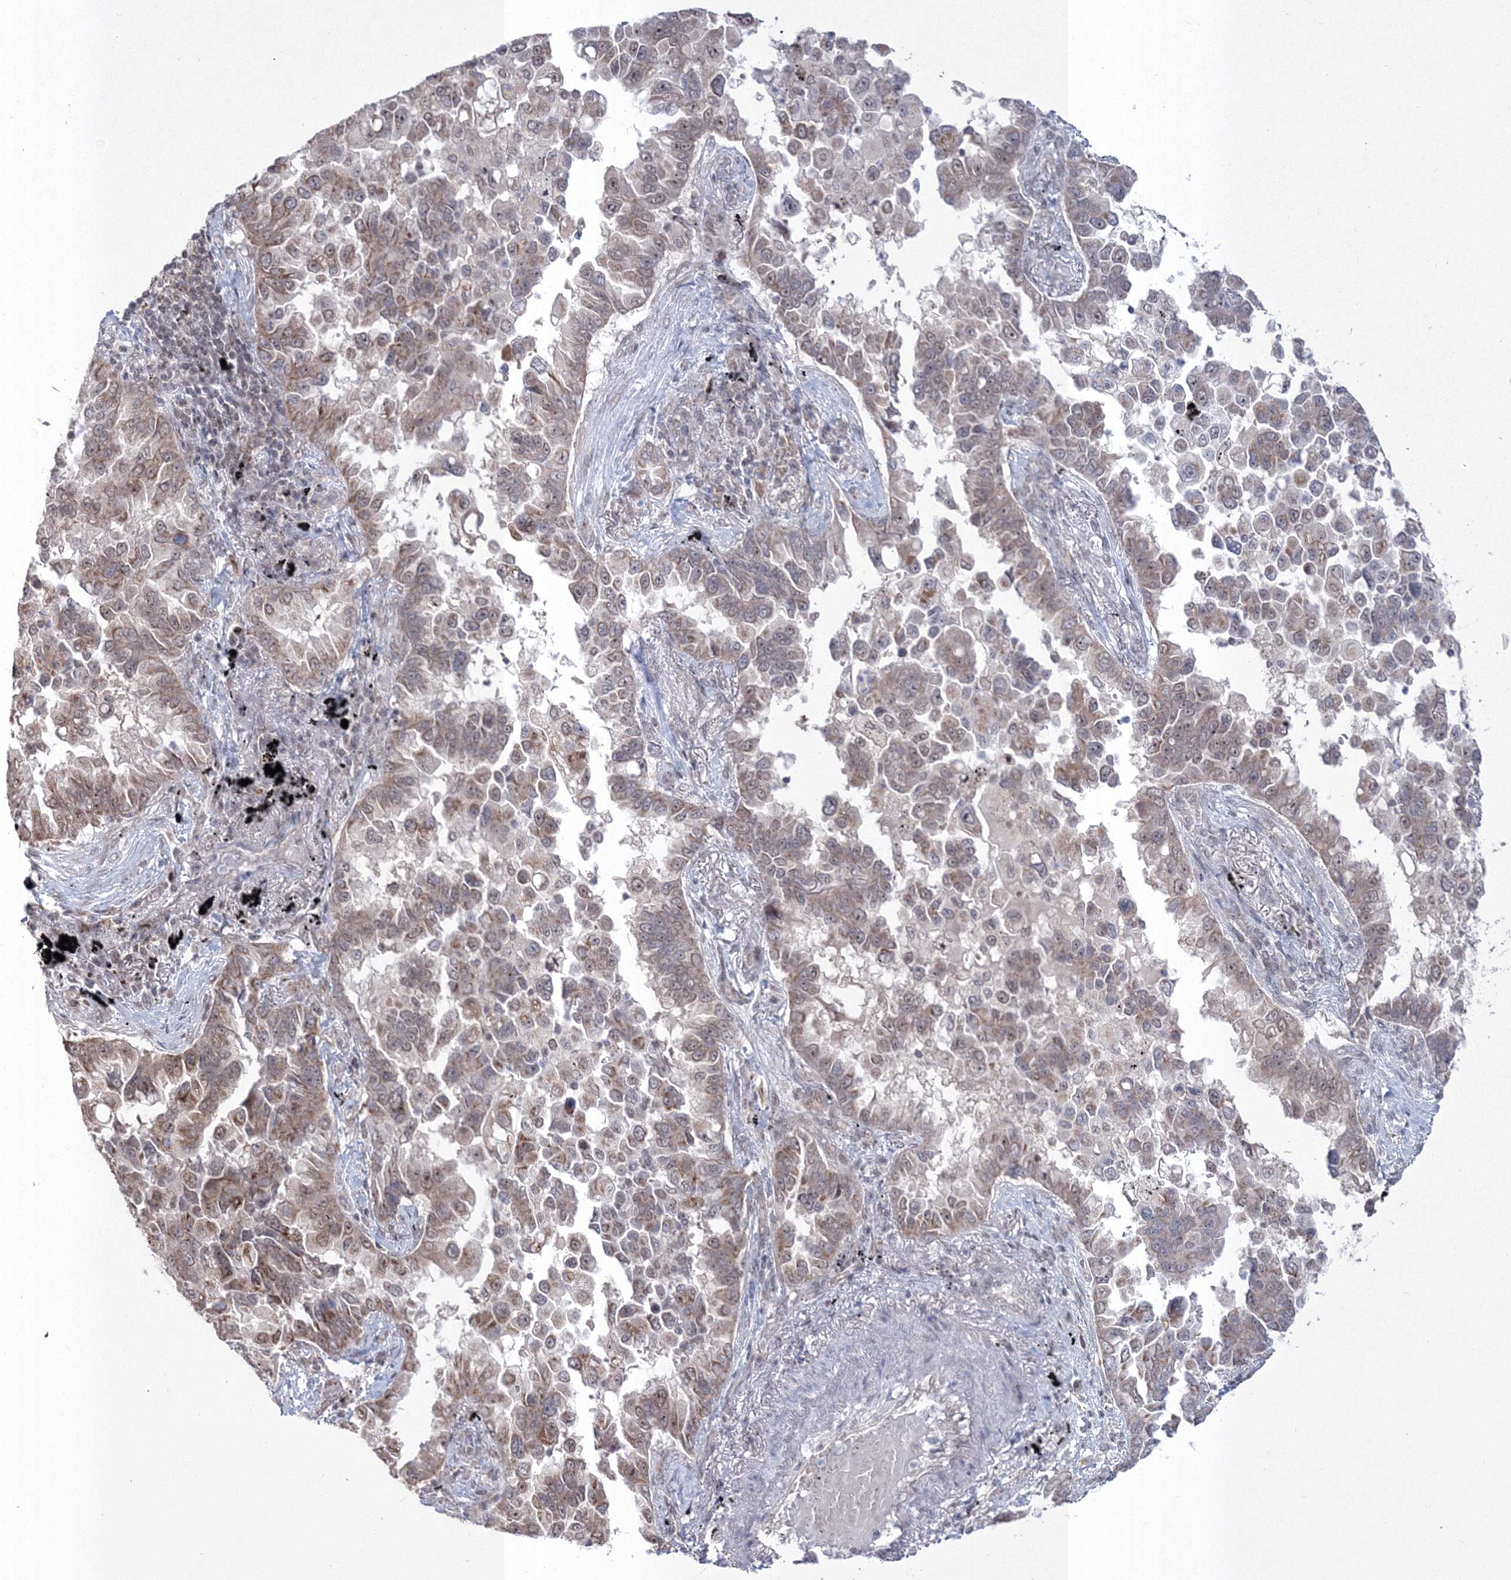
{"staining": {"intensity": "moderate", "quantity": ">75%", "location": "cytoplasmic/membranous,nuclear"}, "tissue": "lung cancer", "cell_type": "Tumor cells", "image_type": "cancer", "snomed": [{"axis": "morphology", "description": "Adenocarcinoma, NOS"}, {"axis": "topography", "description": "Lung"}], "caption": "Tumor cells show moderate cytoplasmic/membranous and nuclear positivity in about >75% of cells in lung adenocarcinoma. (DAB (3,3'-diaminobenzidine) = brown stain, brightfield microscopy at high magnification).", "gene": "GRSF1", "patient": {"sex": "female", "age": 67}}